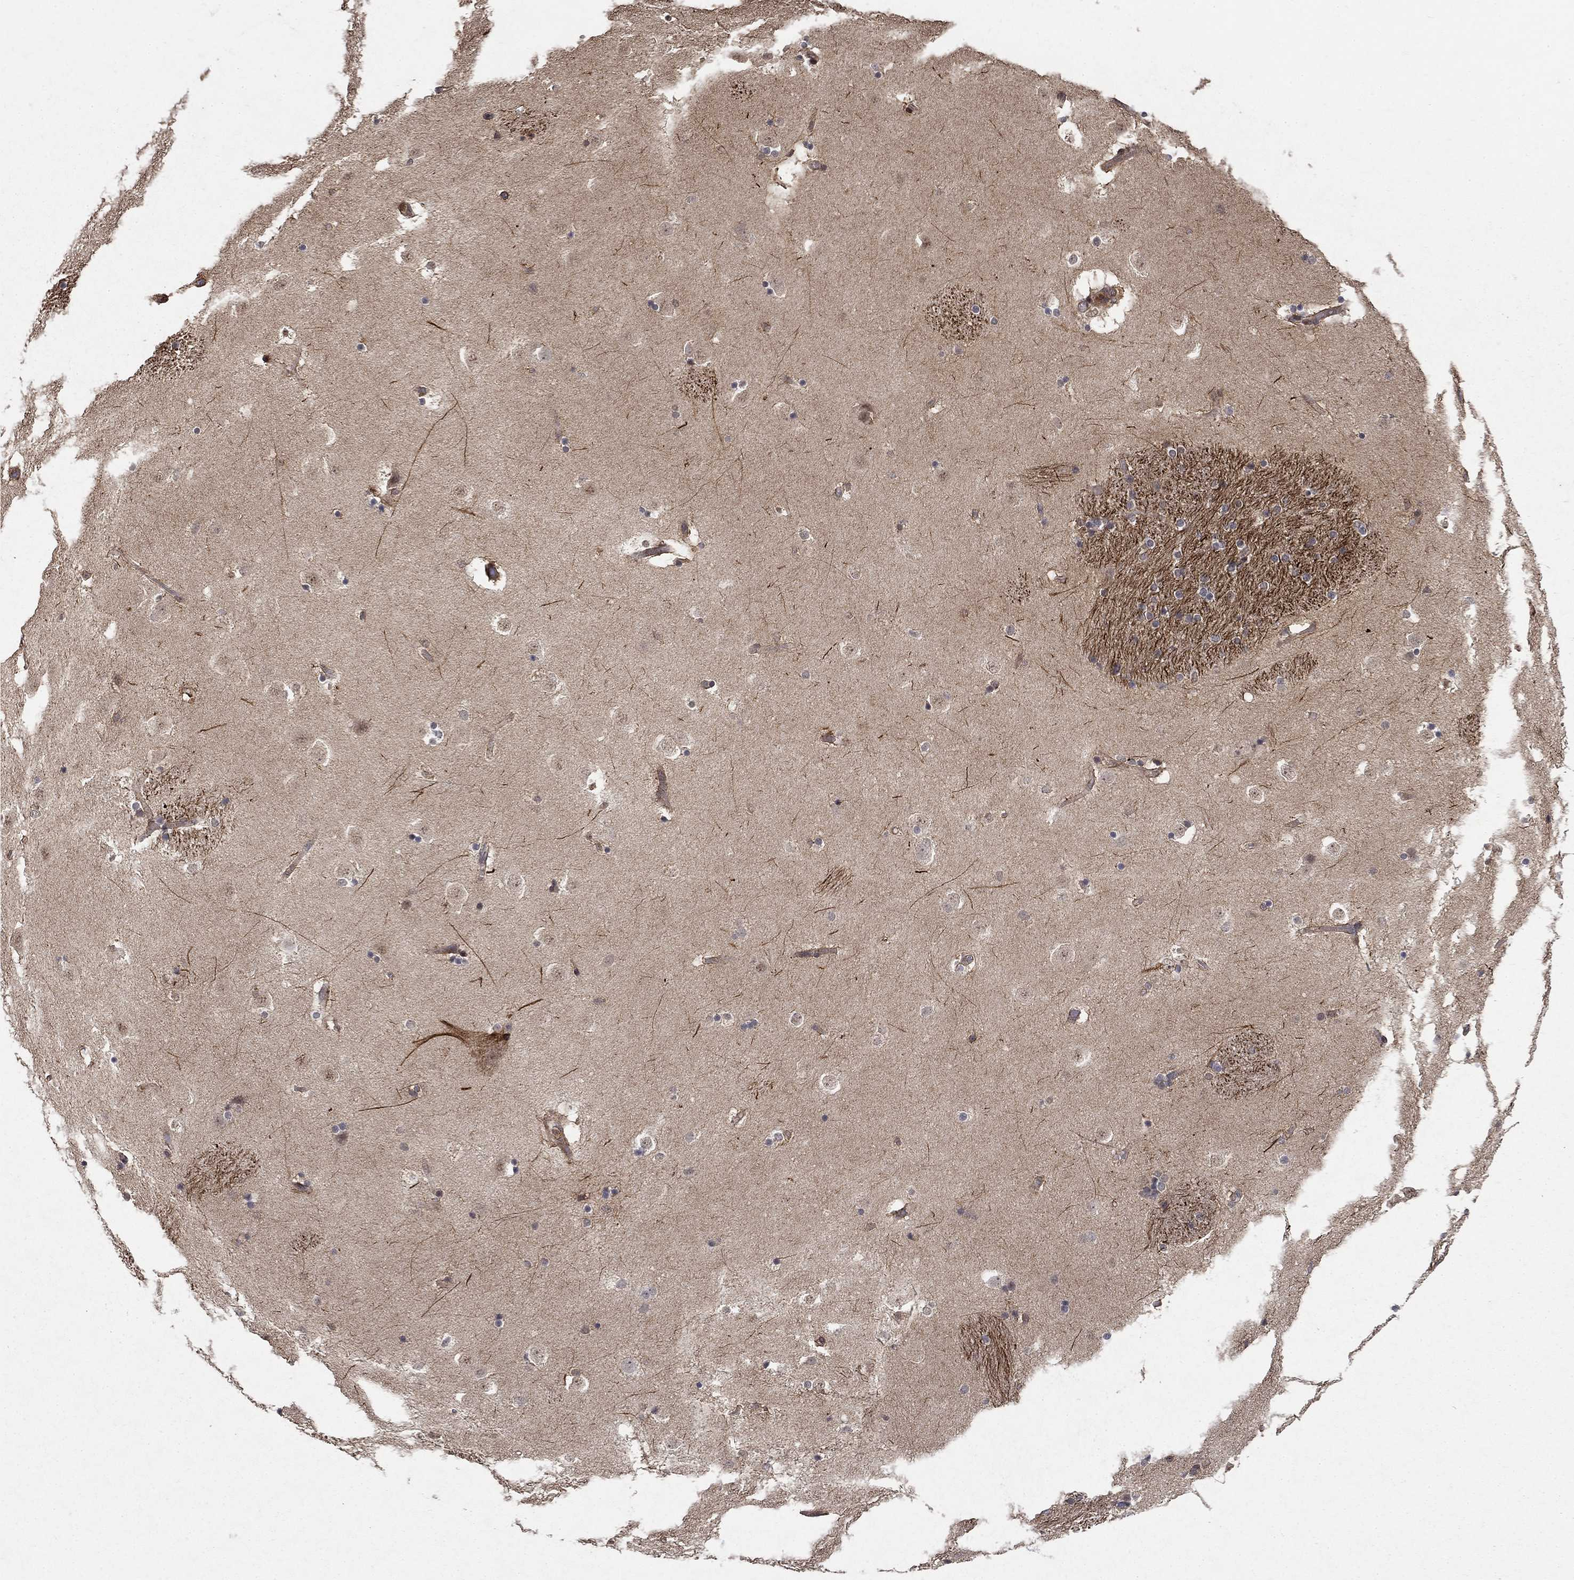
{"staining": {"intensity": "moderate", "quantity": "<25%", "location": "nuclear"}, "tissue": "caudate", "cell_type": "Glial cells", "image_type": "normal", "snomed": [{"axis": "morphology", "description": "Normal tissue, NOS"}, {"axis": "topography", "description": "Lateral ventricle wall"}], "caption": "Moderate nuclear staining for a protein is present in approximately <25% of glial cells of unremarkable caudate using immunohistochemistry (IHC).", "gene": "CCDC66", "patient": {"sex": "male", "age": 51}}